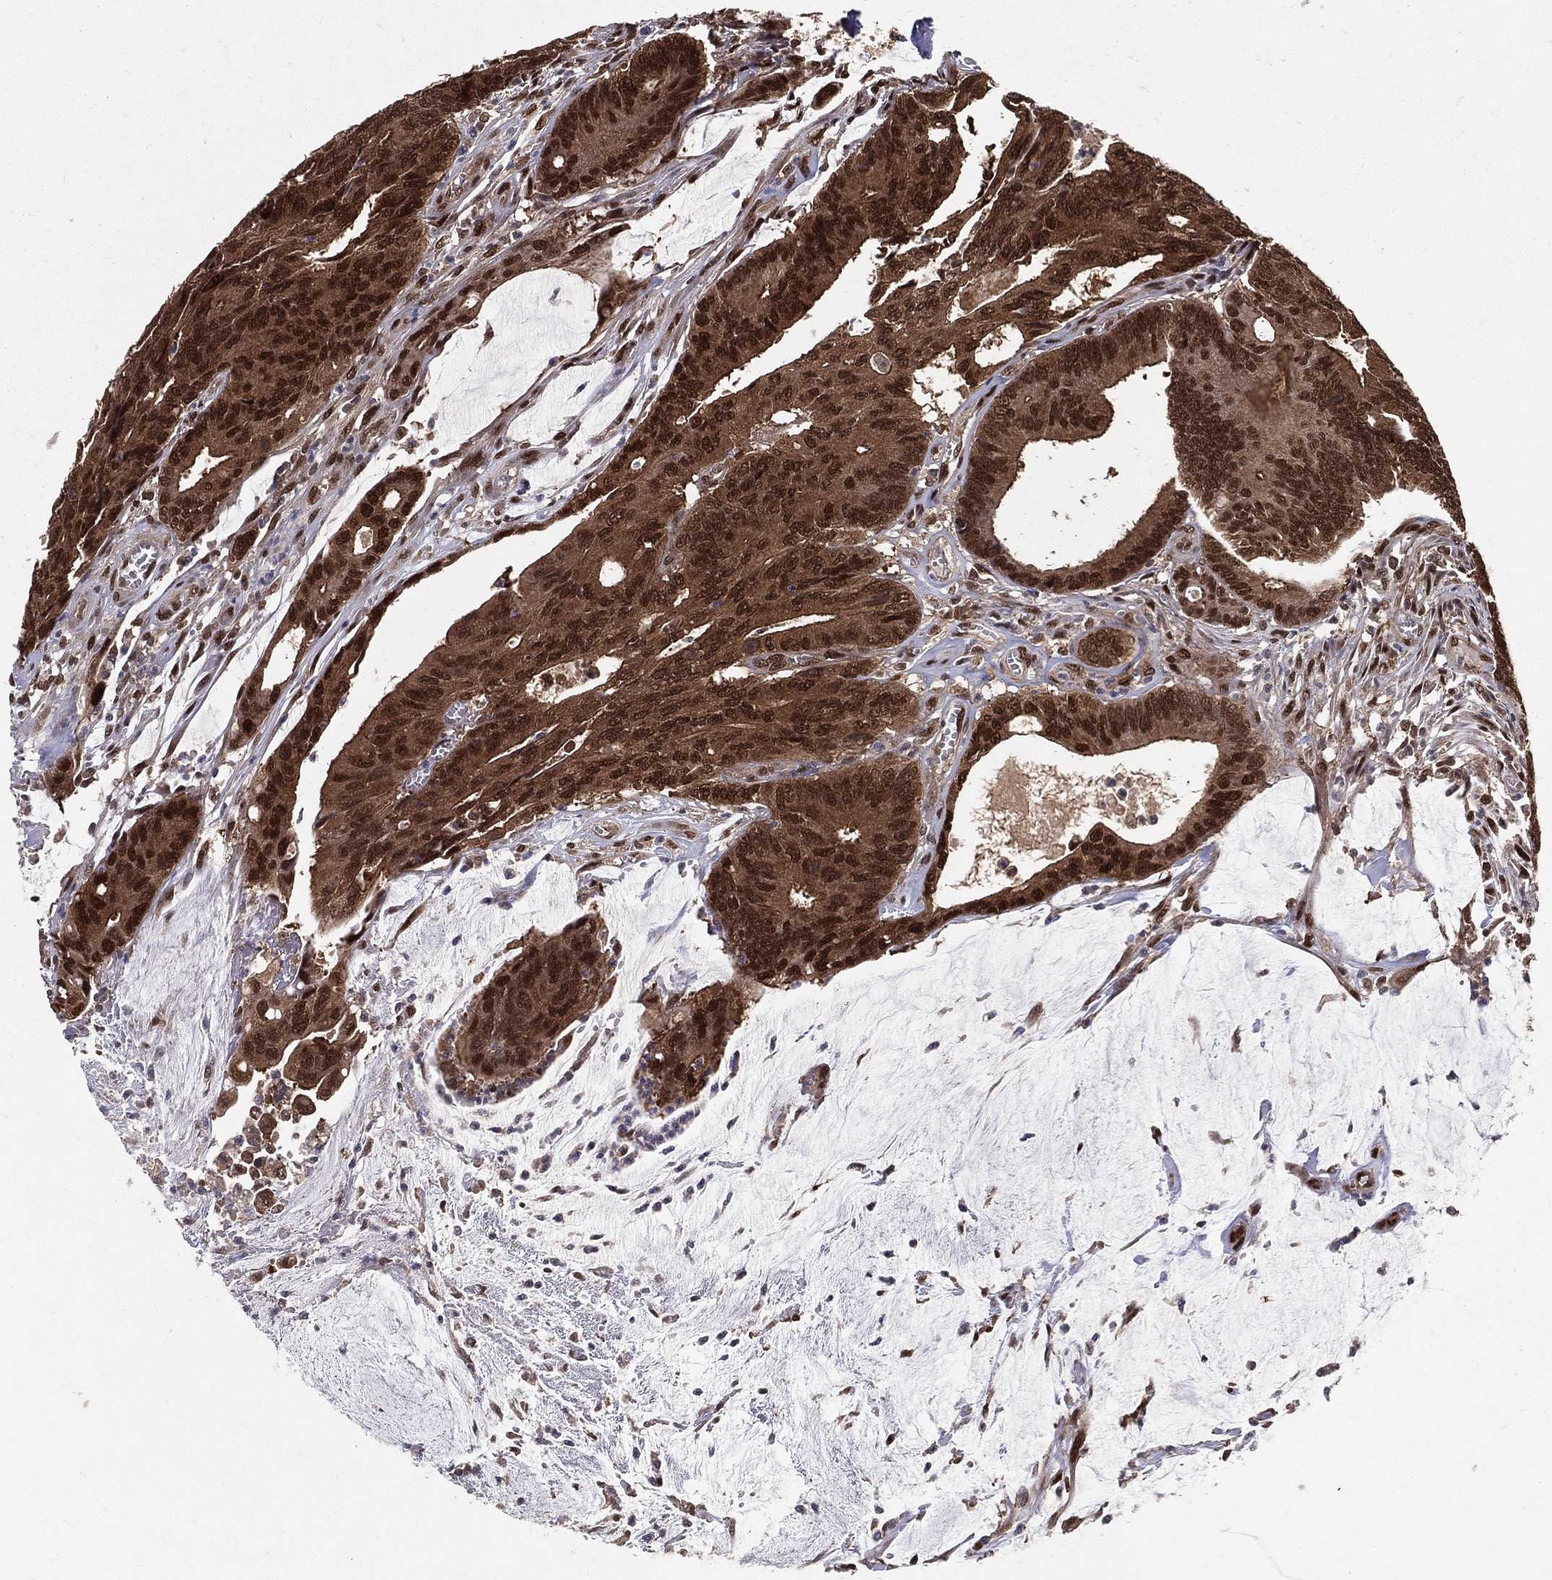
{"staining": {"intensity": "strong", "quantity": ">75%", "location": "cytoplasmic/membranous,nuclear"}, "tissue": "colorectal cancer", "cell_type": "Tumor cells", "image_type": "cancer", "snomed": [{"axis": "morphology", "description": "Normal tissue, NOS"}, {"axis": "morphology", "description": "Adenocarcinoma, NOS"}, {"axis": "topography", "description": "Colon"}], "caption": "IHC histopathology image of human colorectal adenocarcinoma stained for a protein (brown), which exhibits high levels of strong cytoplasmic/membranous and nuclear staining in about >75% of tumor cells.", "gene": "CARM1", "patient": {"sex": "male", "age": 65}}